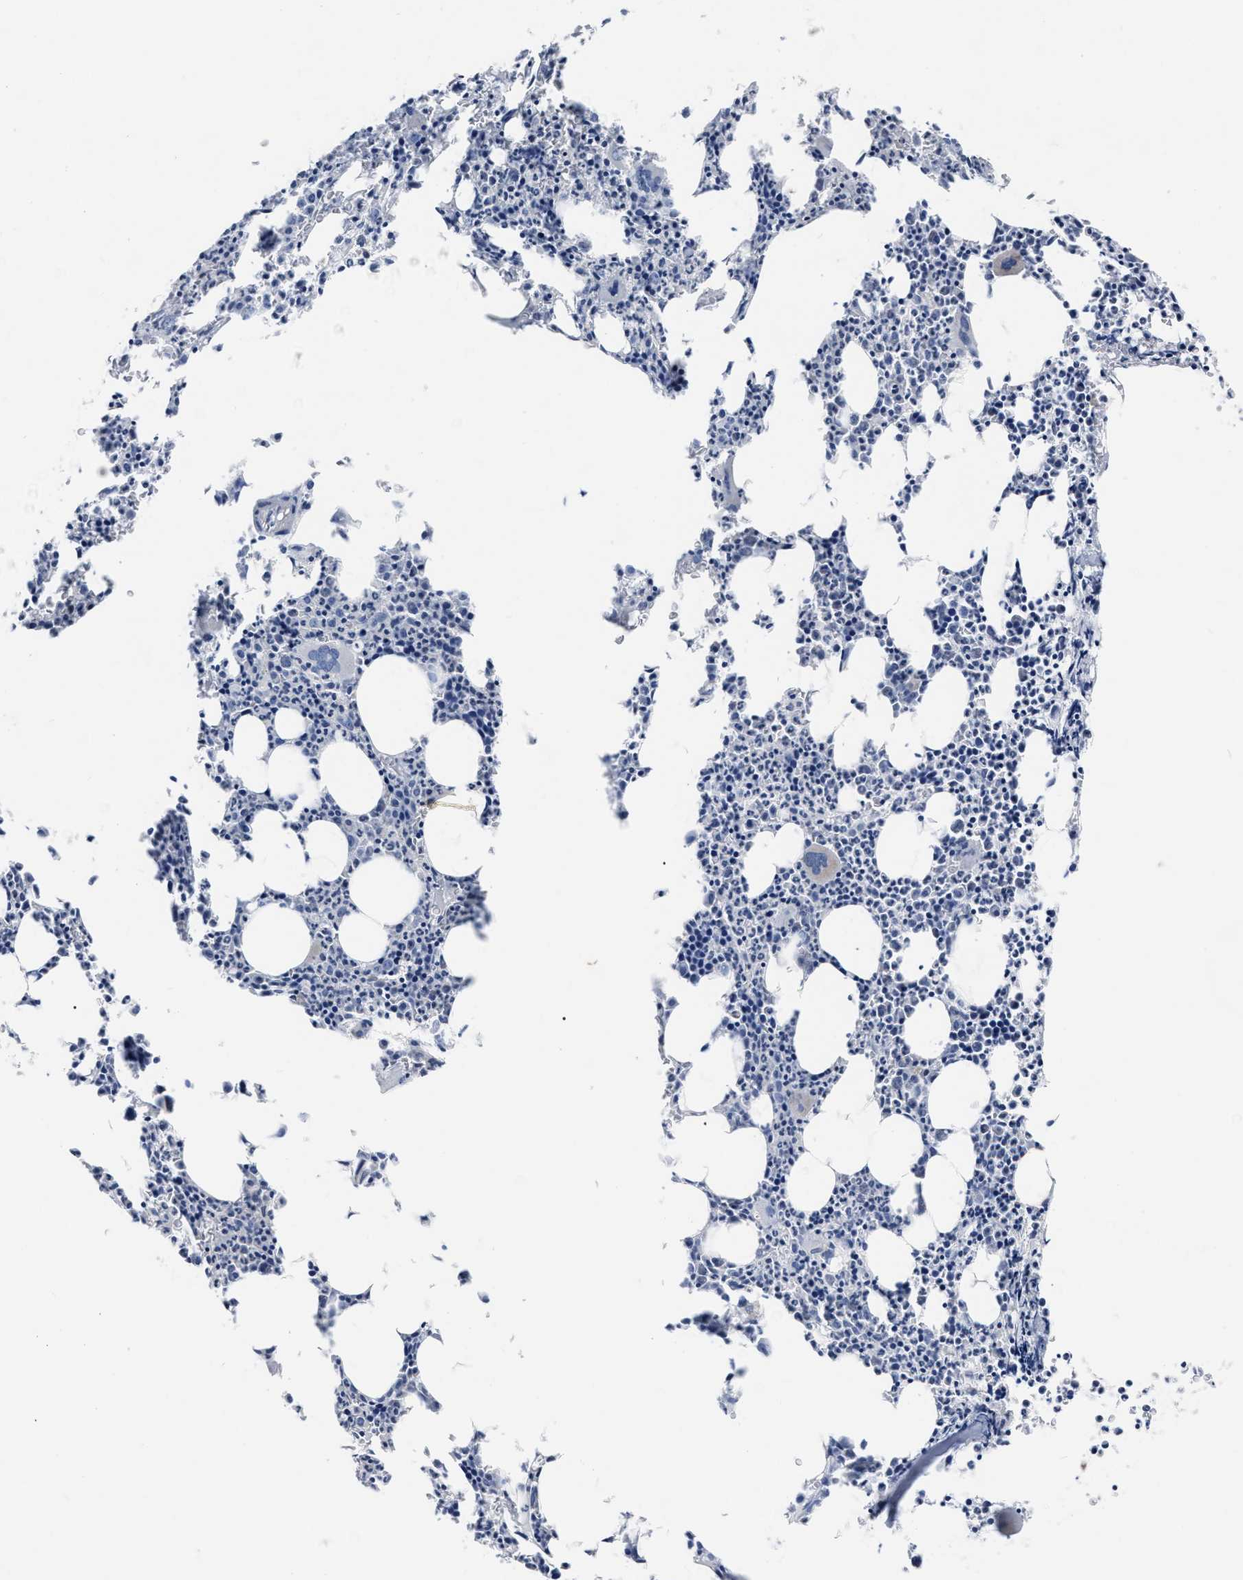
{"staining": {"intensity": "negative", "quantity": "none", "location": "none"}, "tissue": "bone marrow", "cell_type": "Hematopoietic cells", "image_type": "normal", "snomed": [{"axis": "morphology", "description": "Normal tissue, NOS"}, {"axis": "morphology", "description": "Inflammation, NOS"}, {"axis": "topography", "description": "Bone marrow"}], "caption": "Immunohistochemistry (IHC) micrograph of unremarkable bone marrow: human bone marrow stained with DAB reveals no significant protein expression in hematopoietic cells.", "gene": "MOV10L1", "patient": {"sex": "female", "age": 40}}